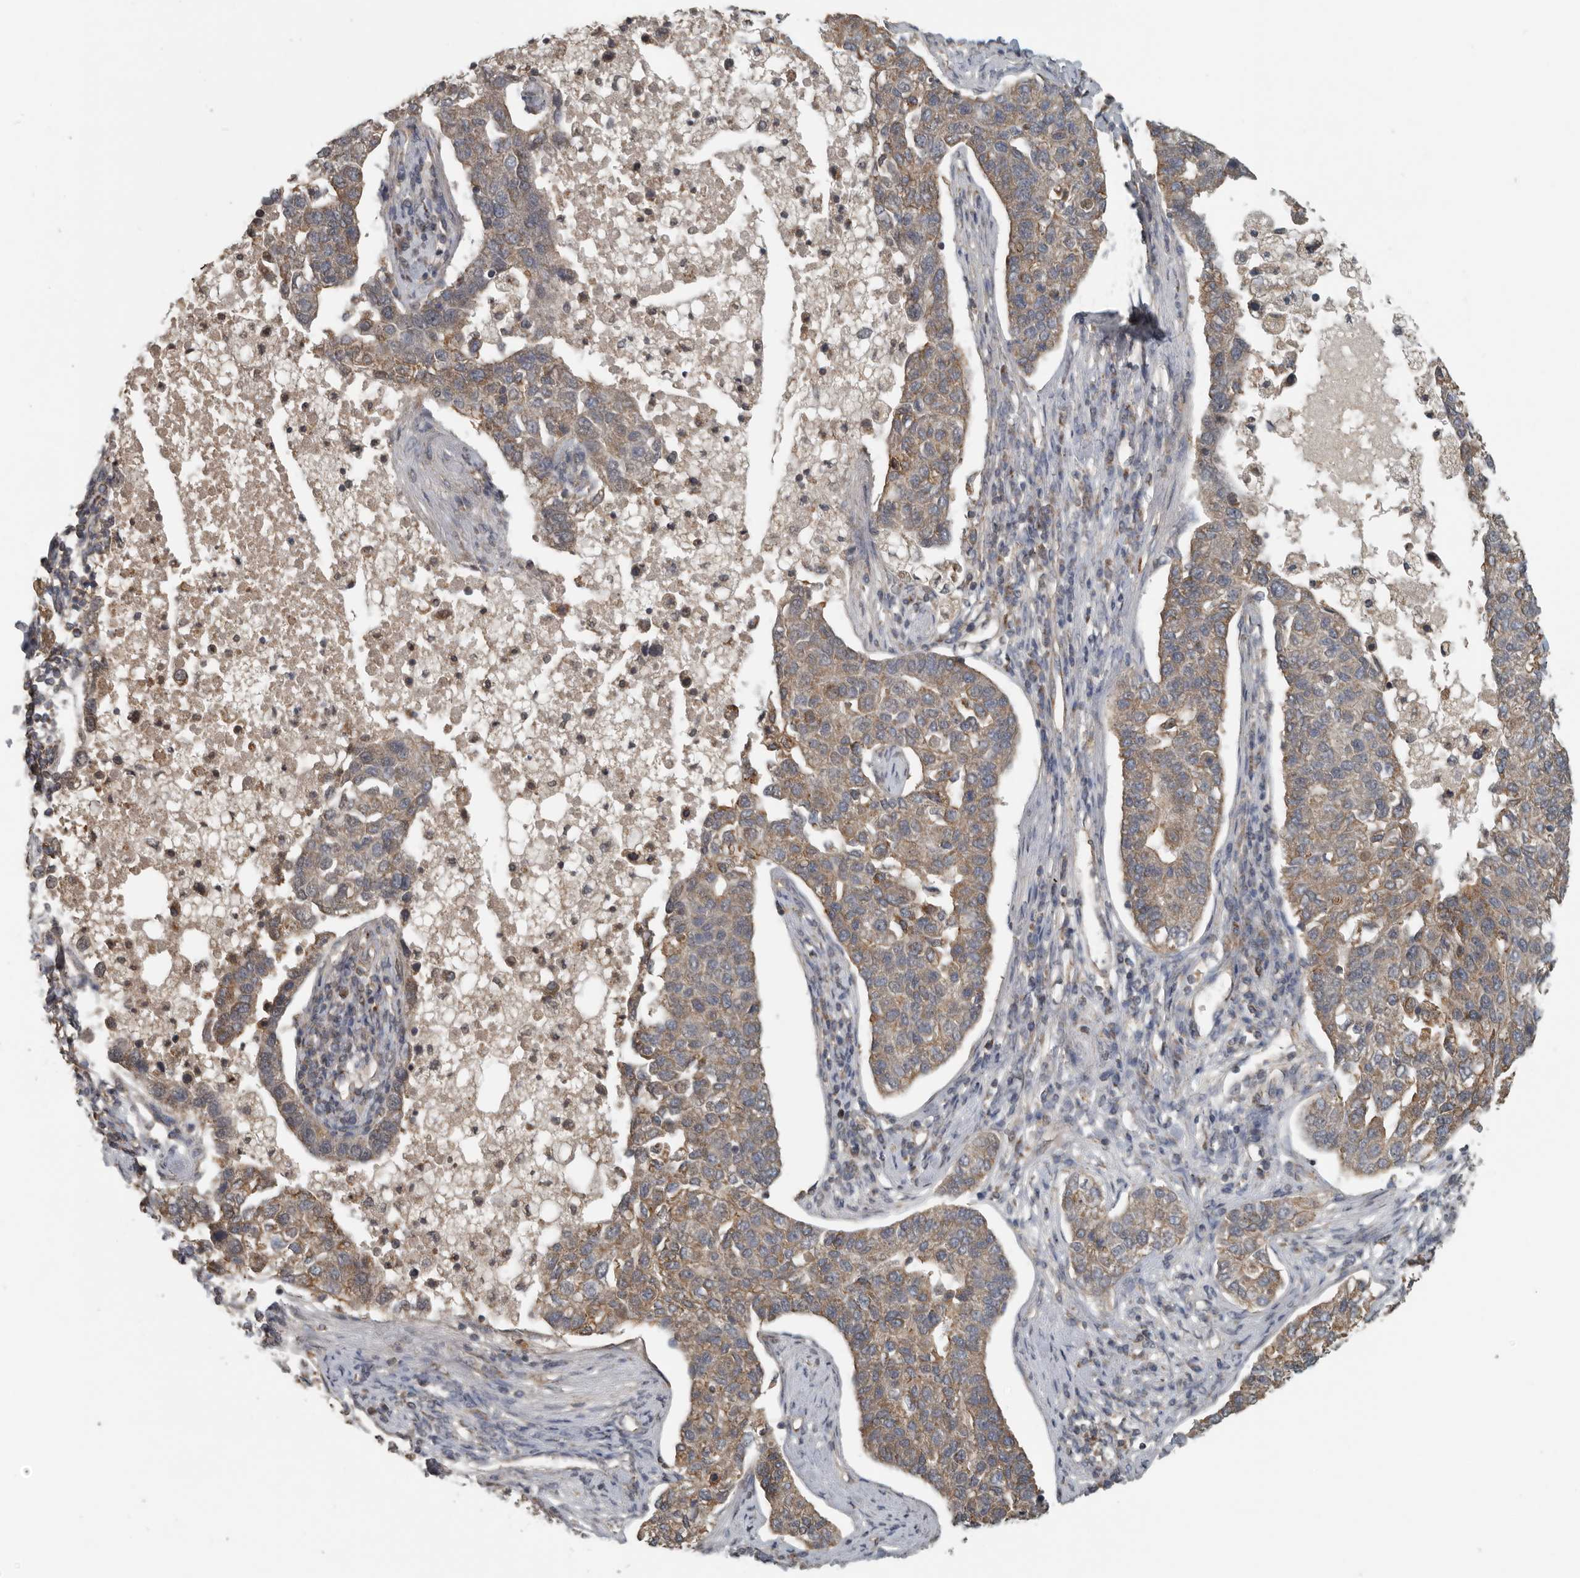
{"staining": {"intensity": "moderate", "quantity": ">75%", "location": "cytoplasmic/membranous"}, "tissue": "pancreatic cancer", "cell_type": "Tumor cells", "image_type": "cancer", "snomed": [{"axis": "morphology", "description": "Adenocarcinoma, NOS"}, {"axis": "topography", "description": "Pancreas"}], "caption": "Moderate cytoplasmic/membranous positivity is identified in about >75% of tumor cells in adenocarcinoma (pancreatic).", "gene": "AFAP1", "patient": {"sex": "female", "age": 61}}